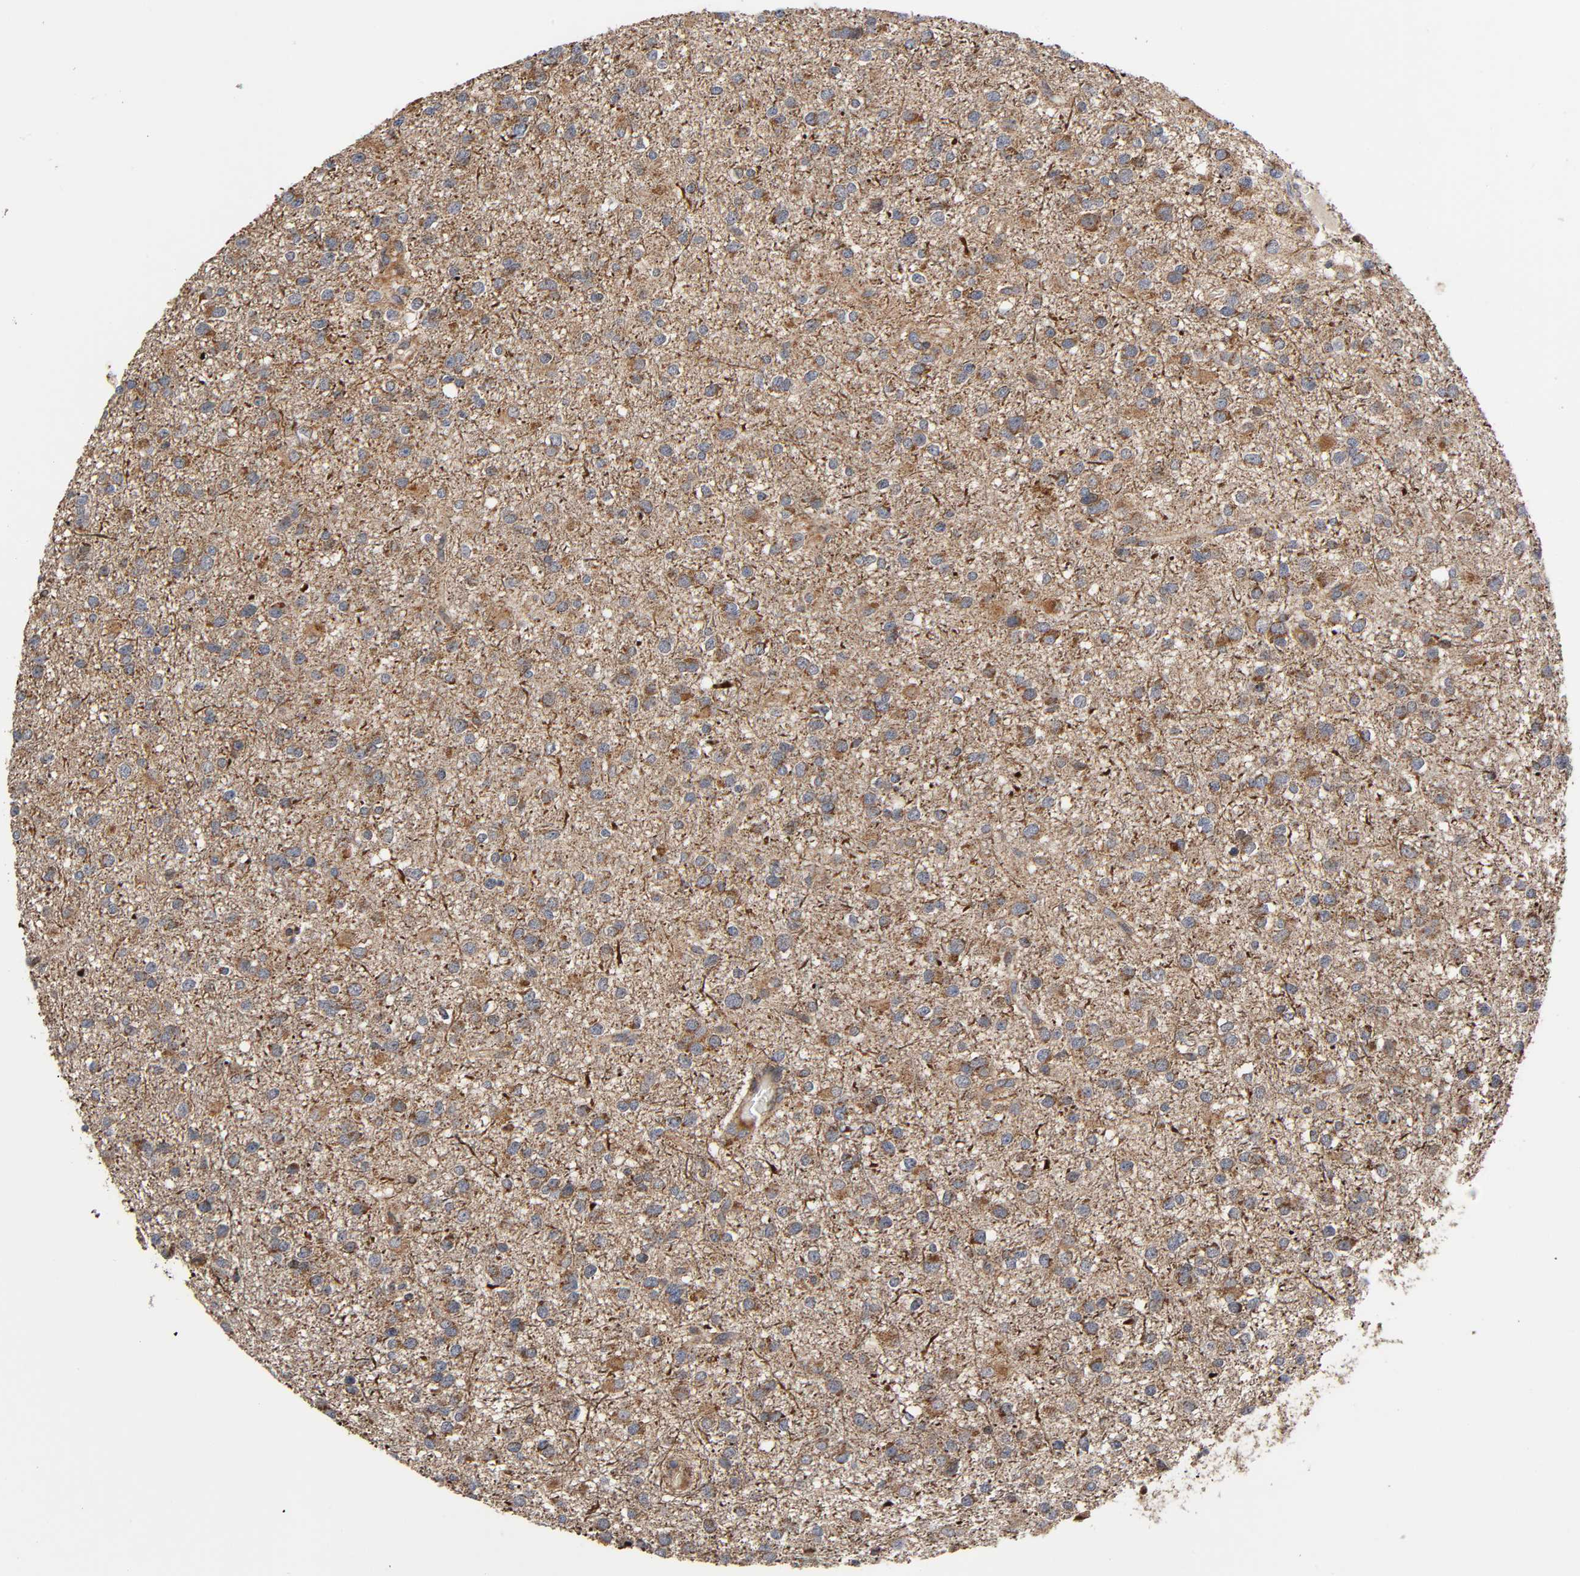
{"staining": {"intensity": "moderate", "quantity": "25%-75%", "location": "cytoplasmic/membranous"}, "tissue": "glioma", "cell_type": "Tumor cells", "image_type": "cancer", "snomed": [{"axis": "morphology", "description": "Glioma, malignant, Low grade"}, {"axis": "topography", "description": "Brain"}], "caption": "Protein analysis of malignant glioma (low-grade) tissue reveals moderate cytoplasmic/membranous expression in approximately 25%-75% of tumor cells. (Brightfield microscopy of DAB IHC at high magnification).", "gene": "MAP3K1", "patient": {"sex": "male", "age": 42}}